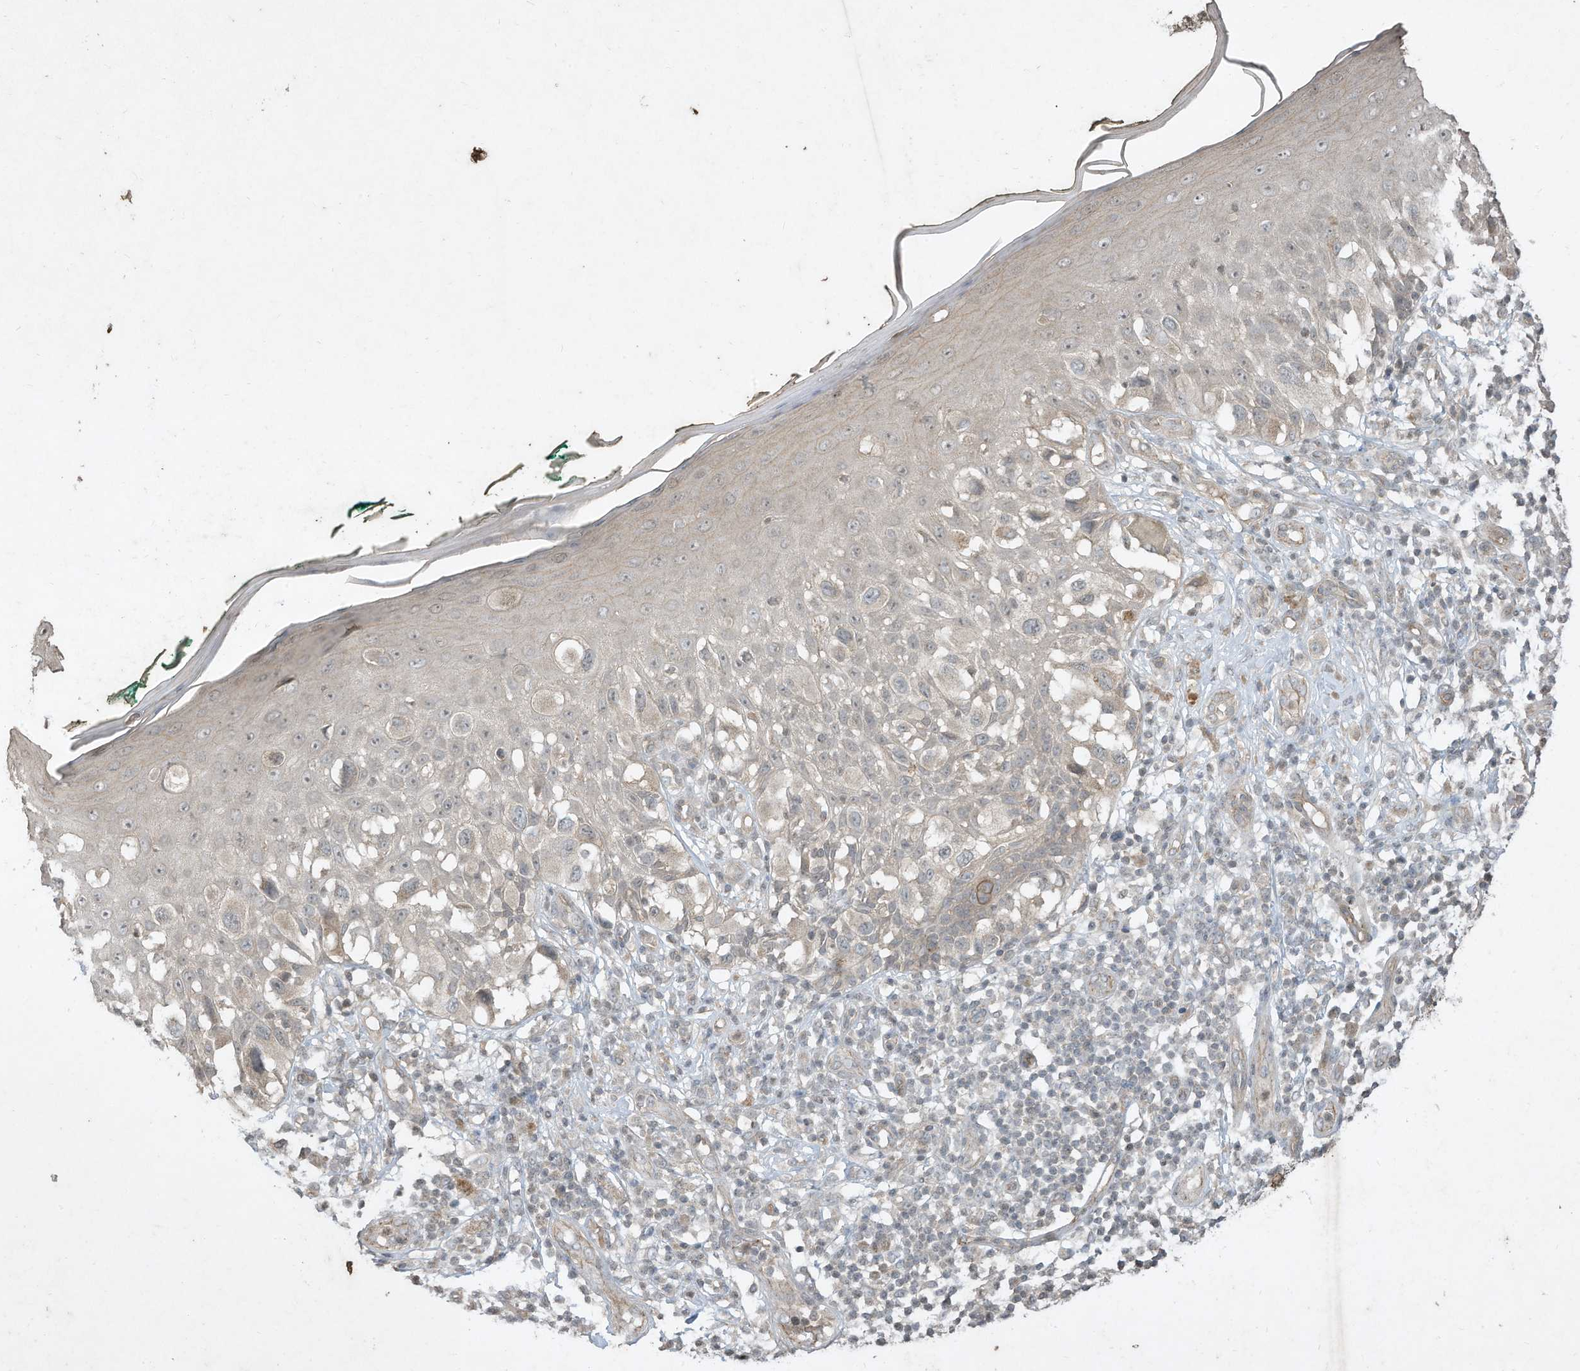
{"staining": {"intensity": "negative", "quantity": "none", "location": "none"}, "tissue": "melanoma", "cell_type": "Tumor cells", "image_type": "cancer", "snomed": [{"axis": "morphology", "description": "Malignant melanoma, NOS"}, {"axis": "topography", "description": "Skin"}], "caption": "Tumor cells are negative for brown protein staining in malignant melanoma. Nuclei are stained in blue.", "gene": "MATN2", "patient": {"sex": "female", "age": 81}}